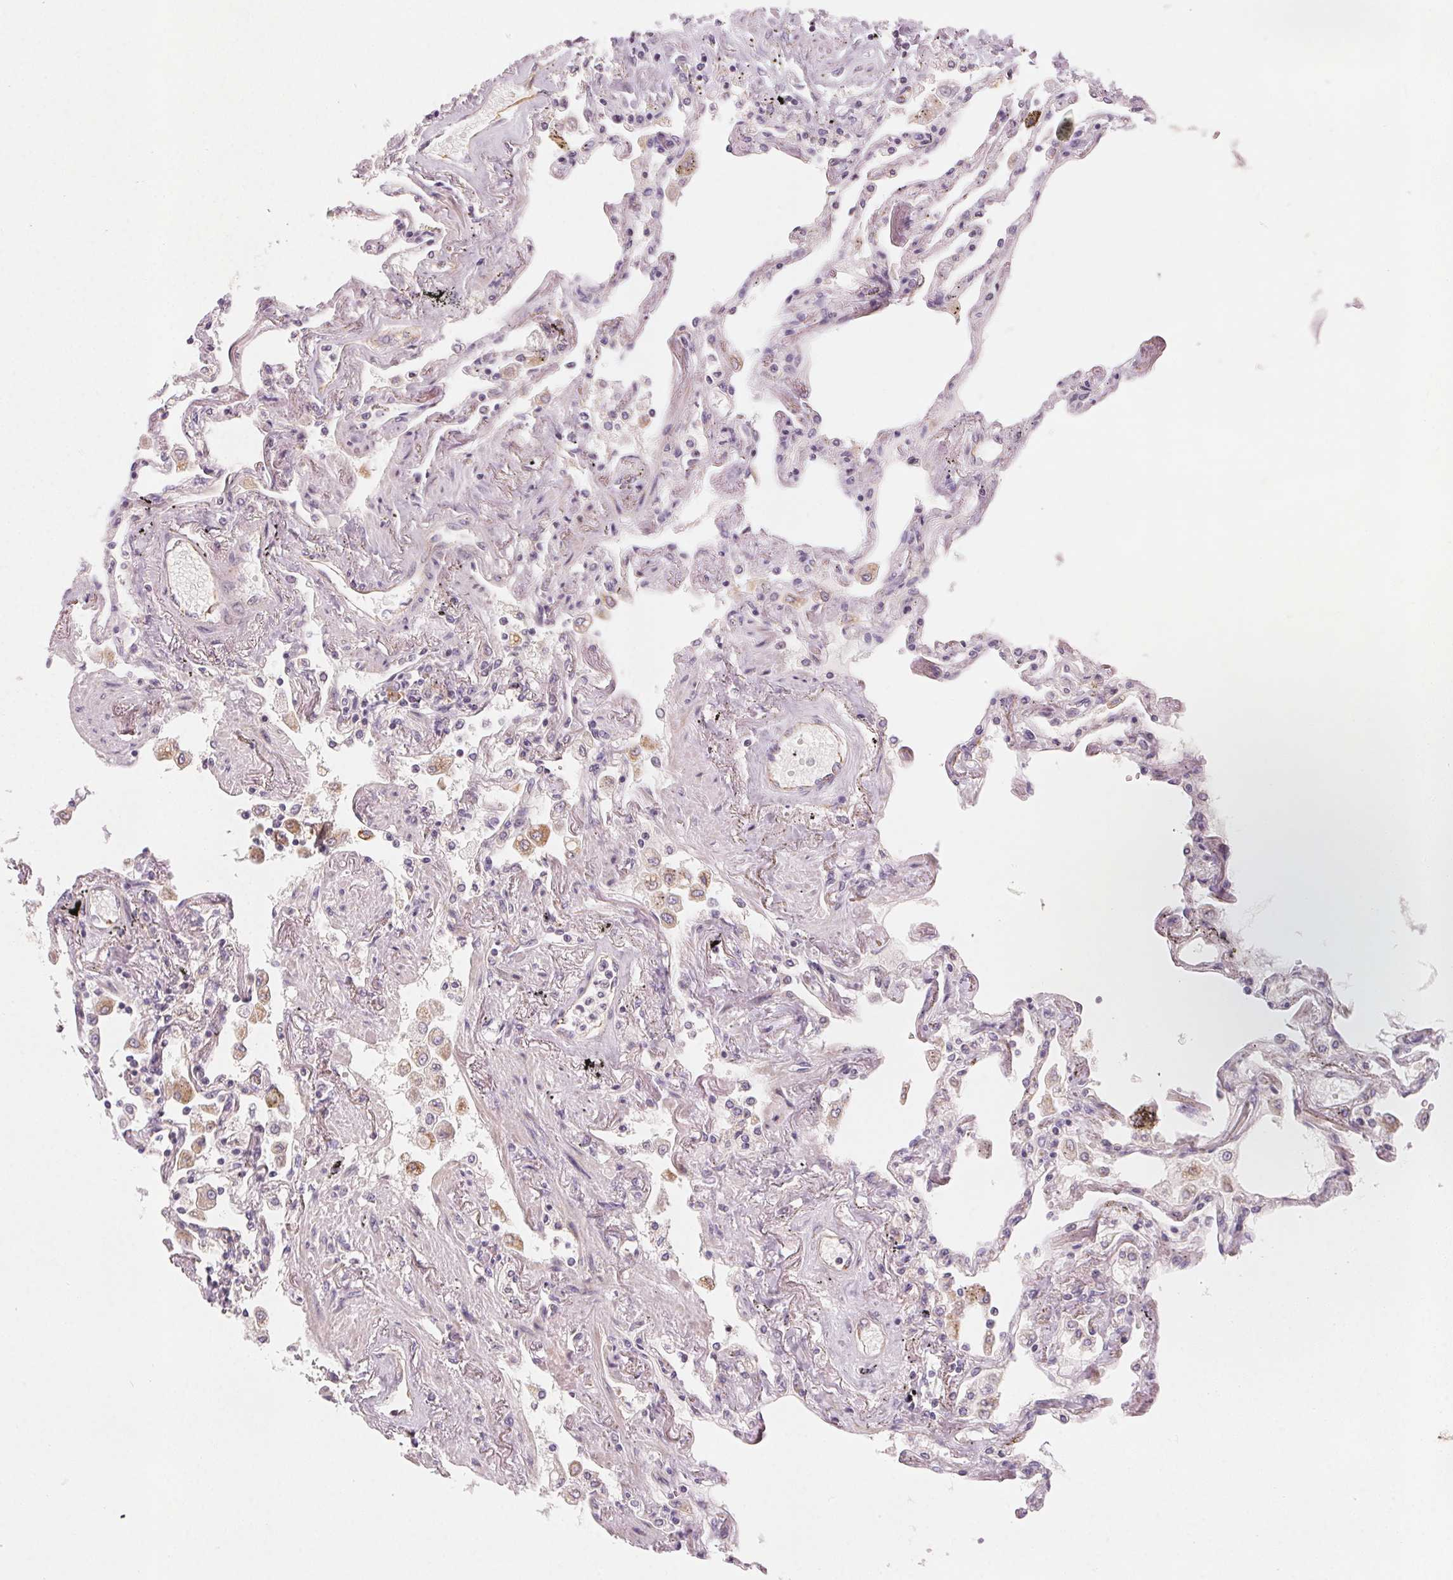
{"staining": {"intensity": "negative", "quantity": "none", "location": "none"}, "tissue": "lung", "cell_type": "Alveolar cells", "image_type": "normal", "snomed": [{"axis": "morphology", "description": "Normal tissue, NOS"}, {"axis": "morphology", "description": "Adenocarcinoma, NOS"}, {"axis": "topography", "description": "Cartilage tissue"}, {"axis": "topography", "description": "Lung"}], "caption": "A histopathology image of lung stained for a protein demonstrates no brown staining in alveolar cells. The staining is performed using DAB brown chromogen with nuclei counter-stained in using hematoxylin.", "gene": "NCOA4", "patient": {"sex": "female", "age": 67}}